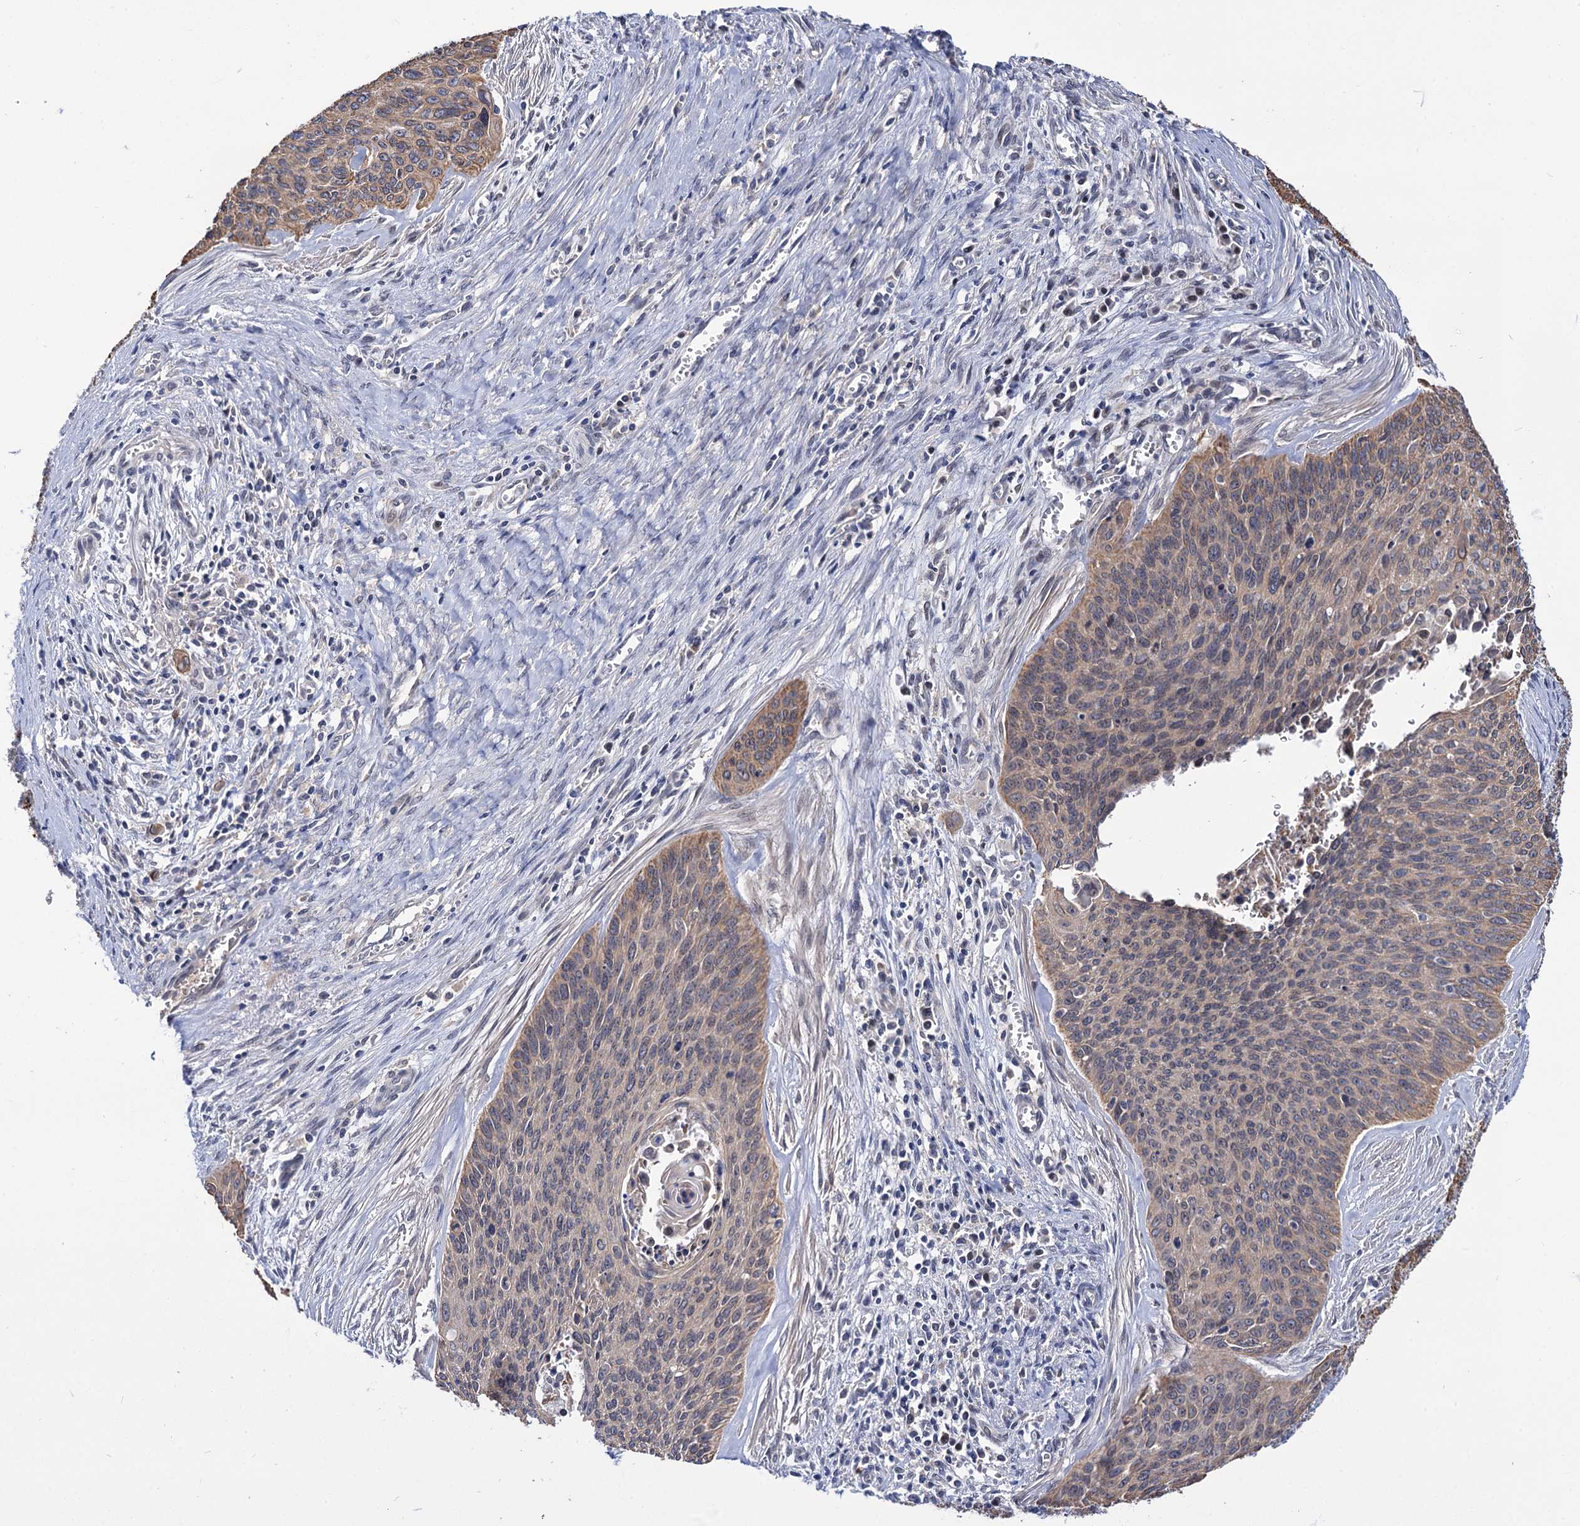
{"staining": {"intensity": "weak", "quantity": "25%-75%", "location": "cytoplasmic/membranous"}, "tissue": "cervical cancer", "cell_type": "Tumor cells", "image_type": "cancer", "snomed": [{"axis": "morphology", "description": "Squamous cell carcinoma, NOS"}, {"axis": "topography", "description": "Cervix"}], "caption": "Immunohistochemistry photomicrograph of neoplastic tissue: cervical cancer (squamous cell carcinoma) stained using IHC reveals low levels of weak protein expression localized specifically in the cytoplasmic/membranous of tumor cells, appearing as a cytoplasmic/membranous brown color.", "gene": "NEK10", "patient": {"sex": "female", "age": 55}}